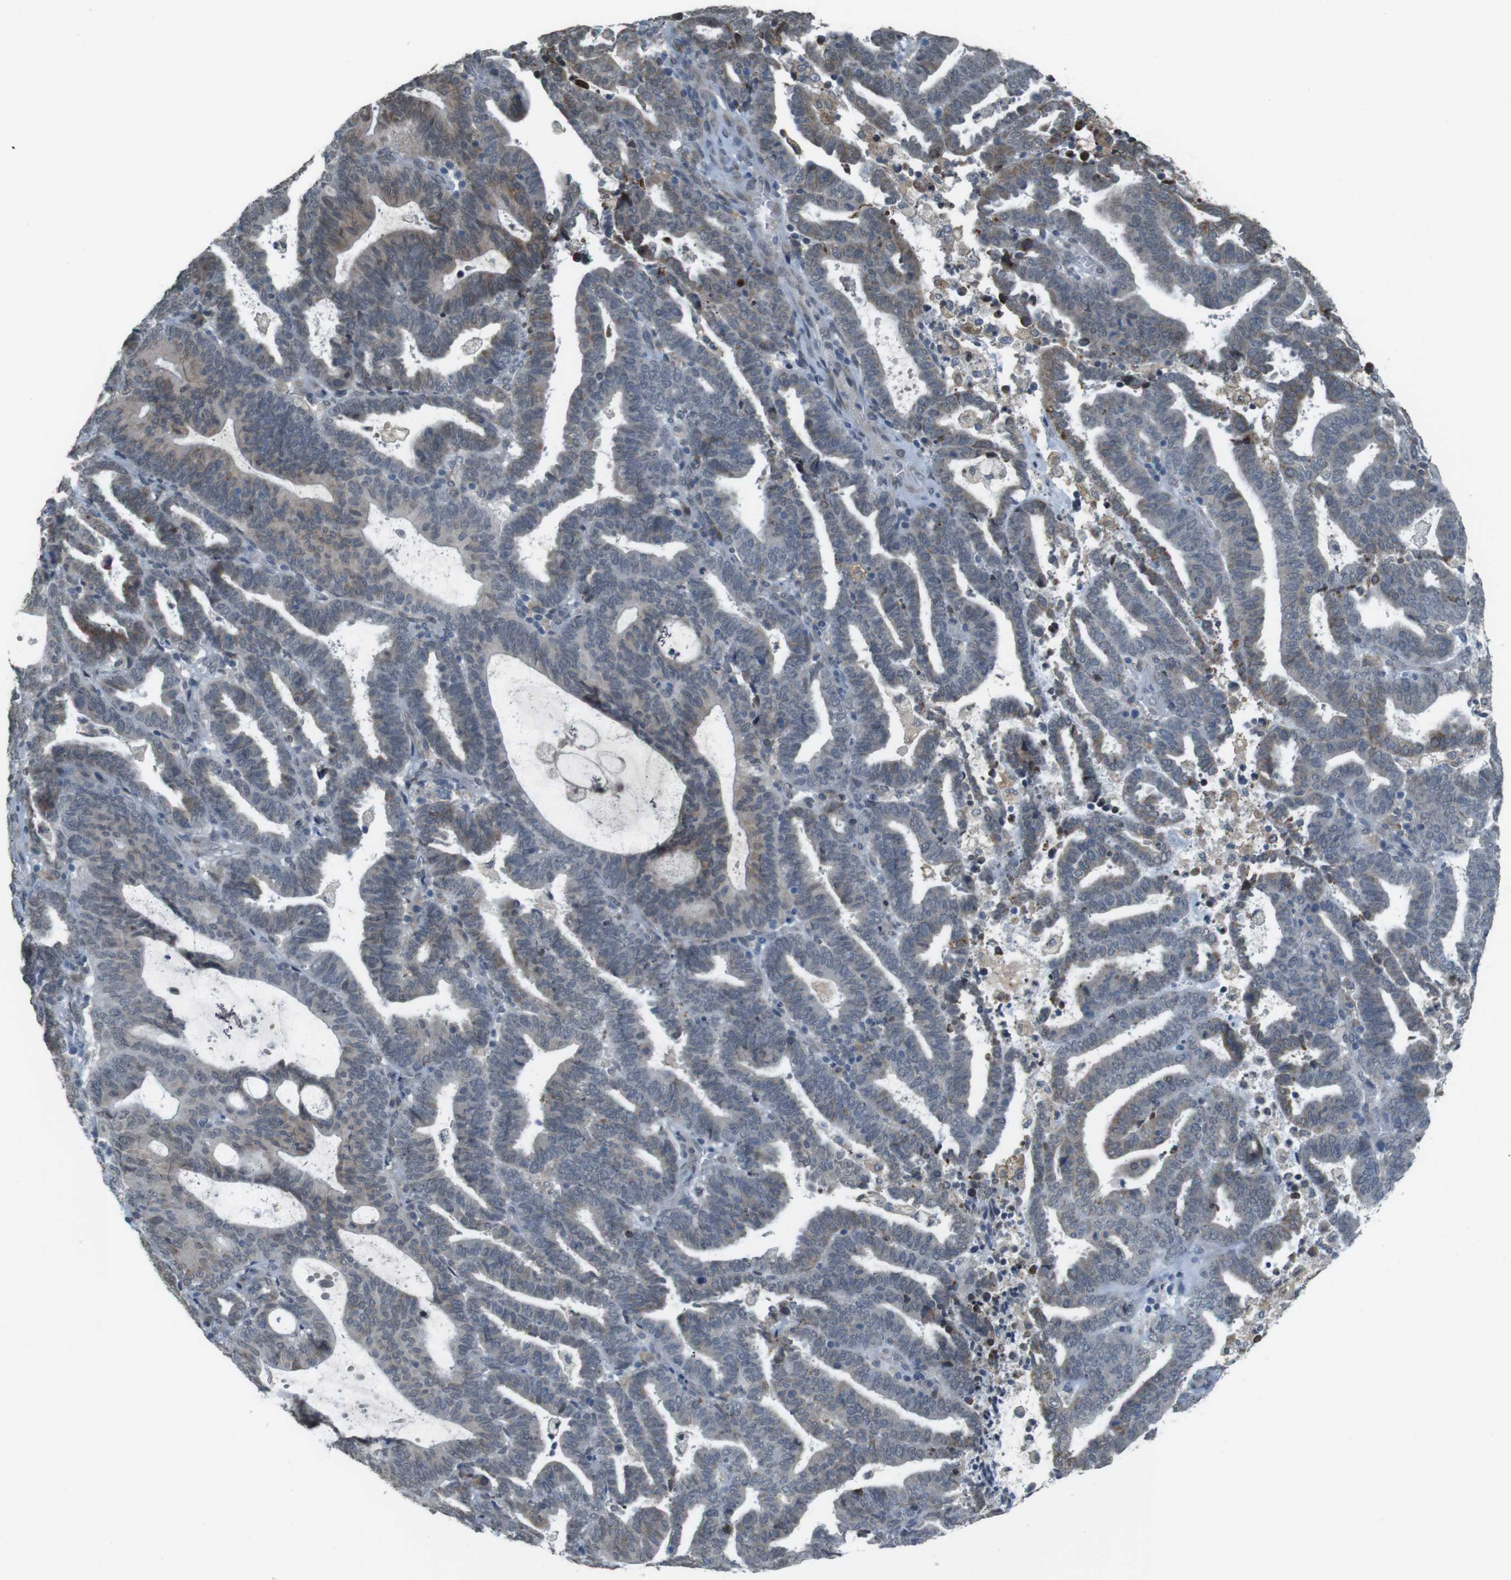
{"staining": {"intensity": "moderate", "quantity": "<25%", "location": "cytoplasmic/membranous"}, "tissue": "endometrial cancer", "cell_type": "Tumor cells", "image_type": "cancer", "snomed": [{"axis": "morphology", "description": "Adenocarcinoma, NOS"}, {"axis": "topography", "description": "Uterus"}], "caption": "IHC of human endometrial cancer displays low levels of moderate cytoplasmic/membranous expression in approximately <25% of tumor cells.", "gene": "FZD10", "patient": {"sex": "female", "age": 83}}